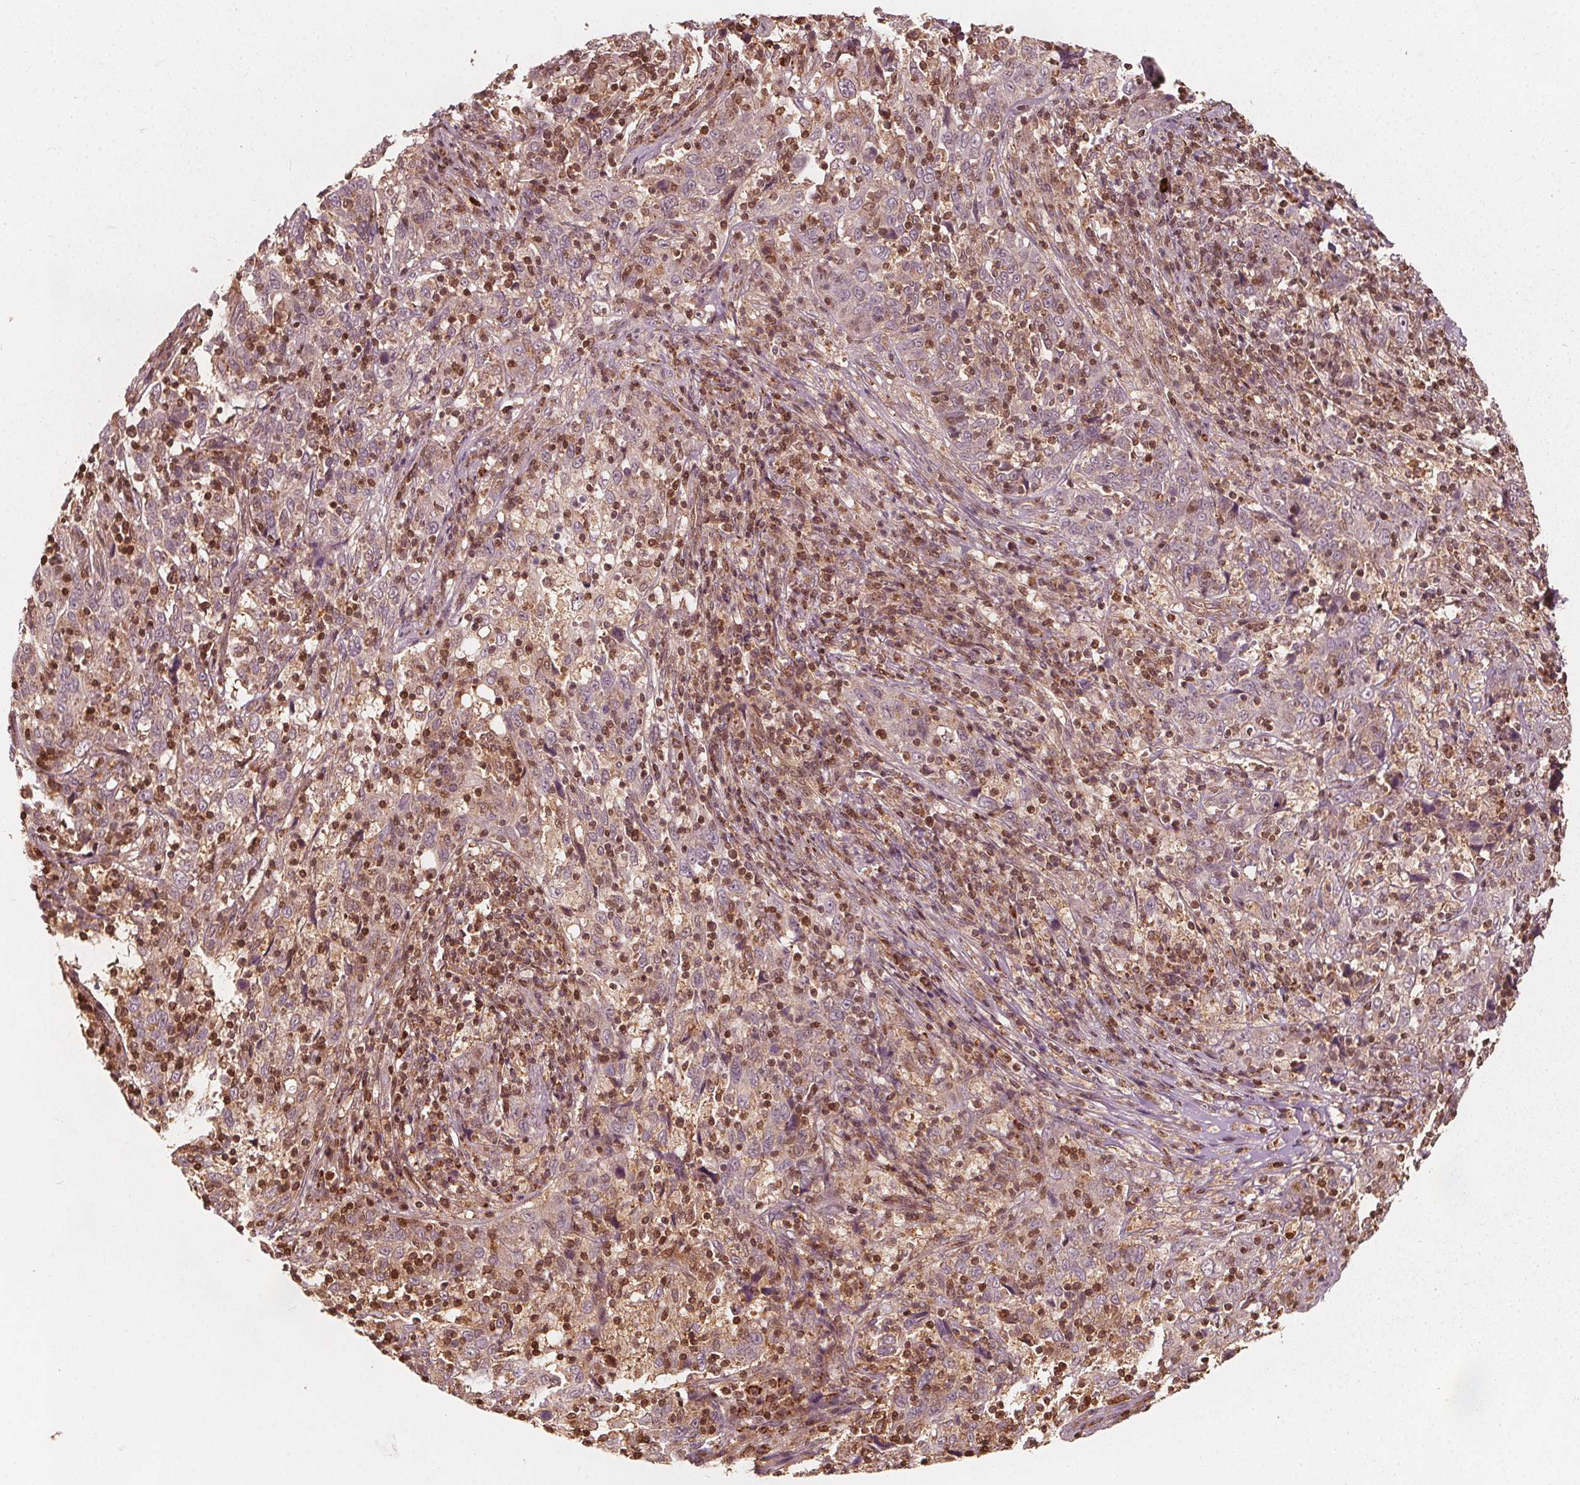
{"staining": {"intensity": "weak", "quantity": ">75%", "location": "cytoplasmic/membranous"}, "tissue": "cervical cancer", "cell_type": "Tumor cells", "image_type": "cancer", "snomed": [{"axis": "morphology", "description": "Squamous cell carcinoma, NOS"}, {"axis": "topography", "description": "Cervix"}], "caption": "This is an image of immunohistochemistry (IHC) staining of cervical squamous cell carcinoma, which shows weak staining in the cytoplasmic/membranous of tumor cells.", "gene": "AIP", "patient": {"sex": "female", "age": 46}}